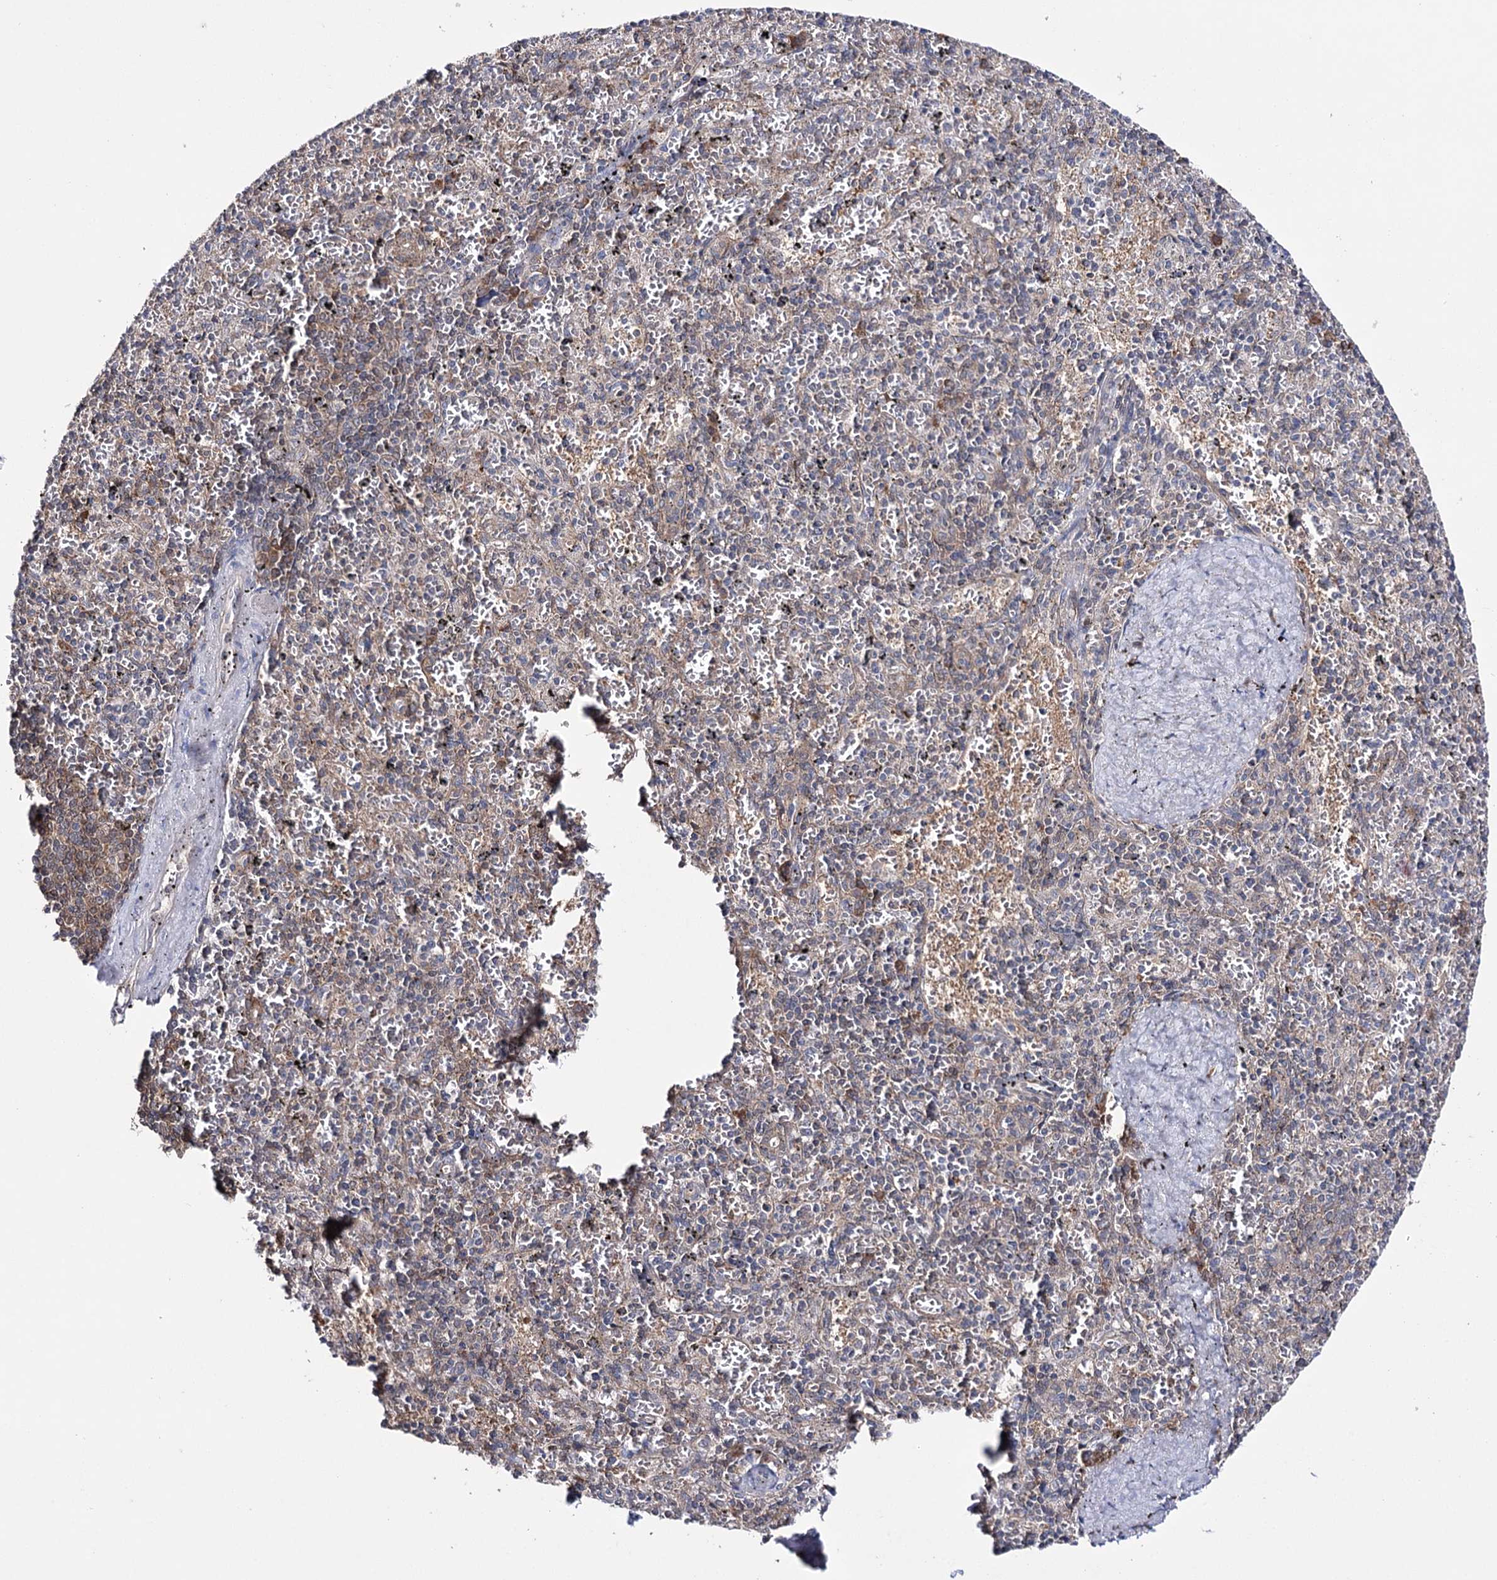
{"staining": {"intensity": "negative", "quantity": "none", "location": "none"}, "tissue": "spleen", "cell_type": "Cells in red pulp", "image_type": "normal", "snomed": [{"axis": "morphology", "description": "Normal tissue, NOS"}, {"axis": "topography", "description": "Spleen"}], "caption": "The micrograph exhibits no significant expression in cells in red pulp of spleen. Brightfield microscopy of immunohistochemistry stained with DAB (3,3'-diaminobenzidine) (brown) and hematoxylin (blue), captured at high magnification.", "gene": "PTER", "patient": {"sex": "male", "age": 82}}